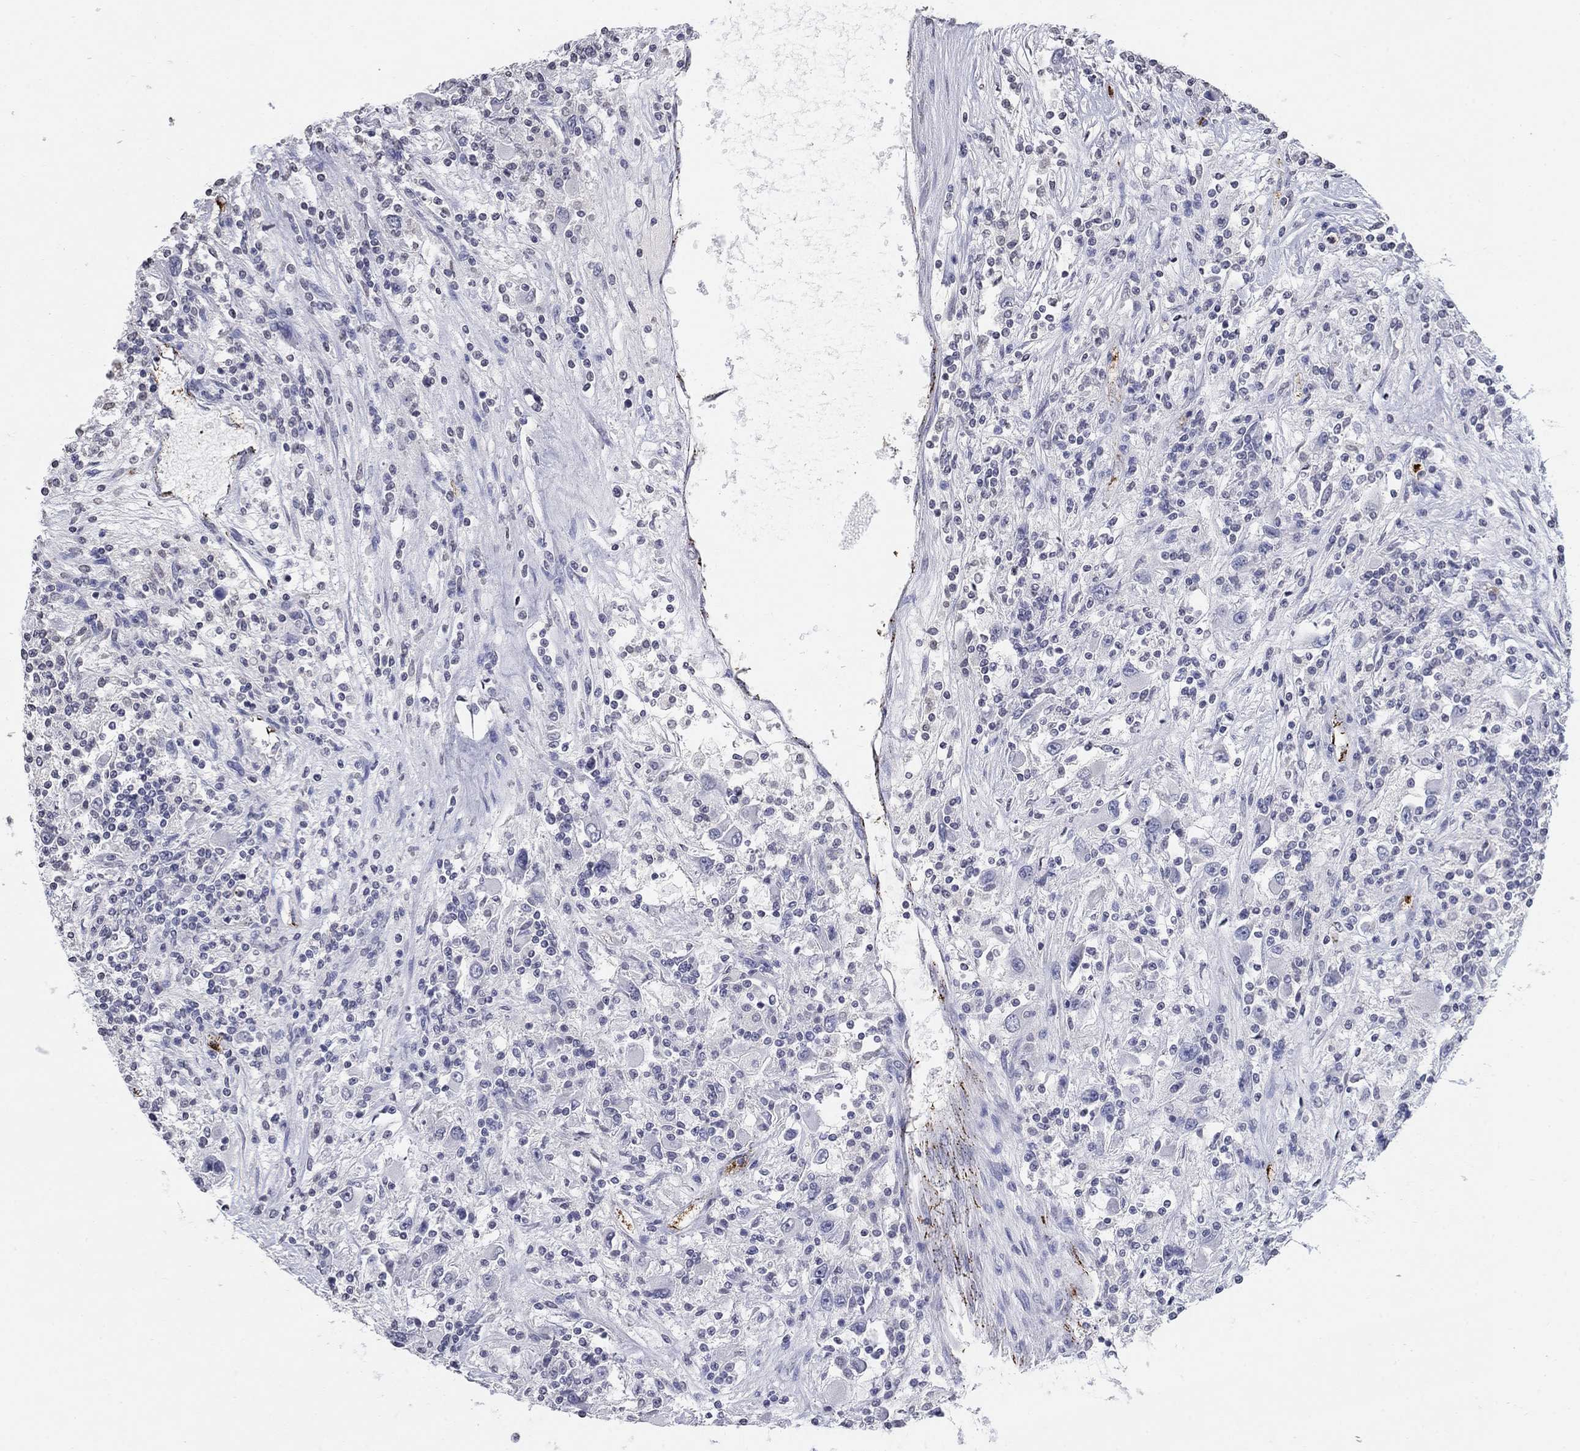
{"staining": {"intensity": "negative", "quantity": "none", "location": "none"}, "tissue": "renal cancer", "cell_type": "Tumor cells", "image_type": "cancer", "snomed": [{"axis": "morphology", "description": "Adenocarcinoma, NOS"}, {"axis": "topography", "description": "Kidney"}], "caption": "A micrograph of human renal cancer is negative for staining in tumor cells.", "gene": "TINAG", "patient": {"sex": "female", "age": 67}}